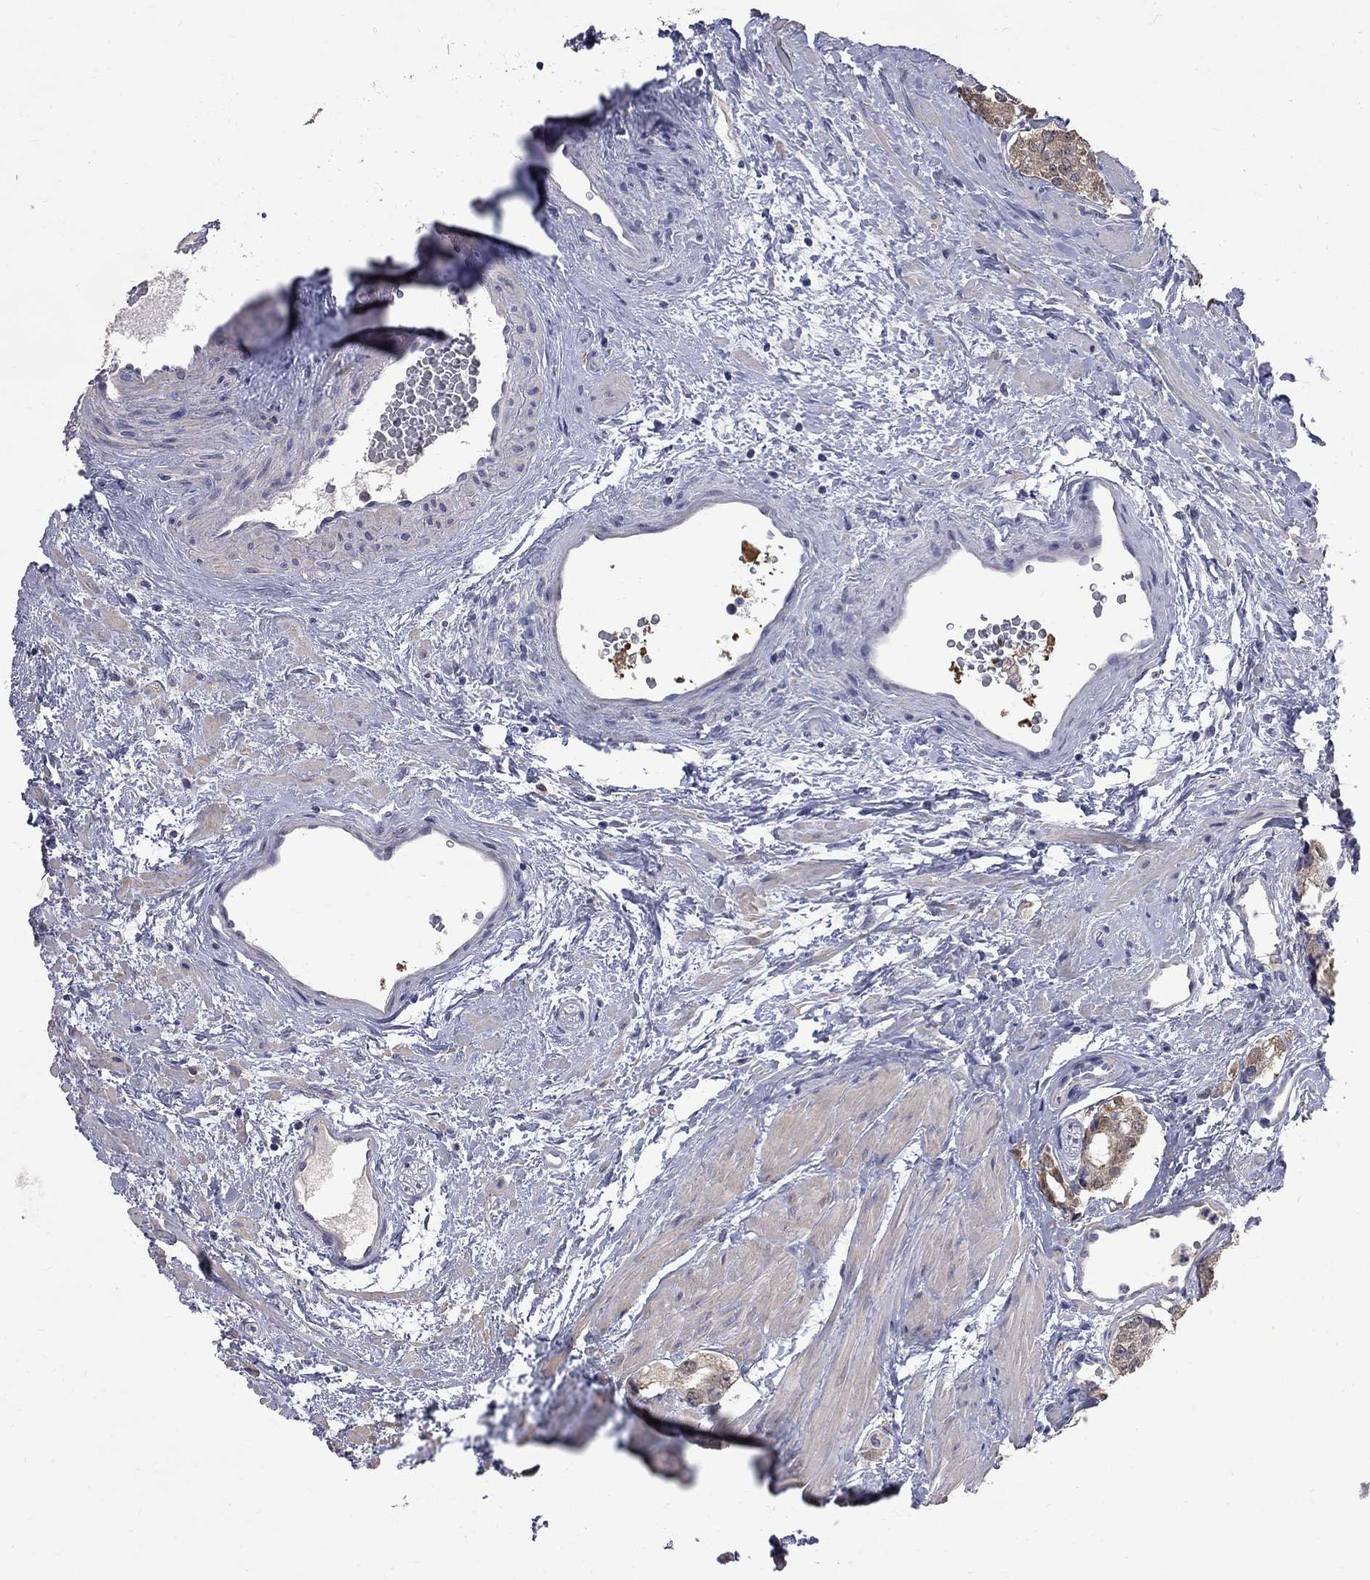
{"staining": {"intensity": "moderate", "quantity": "25%-75%", "location": "cytoplasmic/membranous"}, "tissue": "prostate cancer", "cell_type": "Tumor cells", "image_type": "cancer", "snomed": [{"axis": "morphology", "description": "Adenocarcinoma, NOS"}, {"axis": "topography", "description": "Prostate"}], "caption": "Human prostate adenocarcinoma stained for a protein (brown) reveals moderate cytoplasmic/membranous positive positivity in about 25%-75% of tumor cells.", "gene": "CKAP2", "patient": {"sex": "male", "age": 66}}